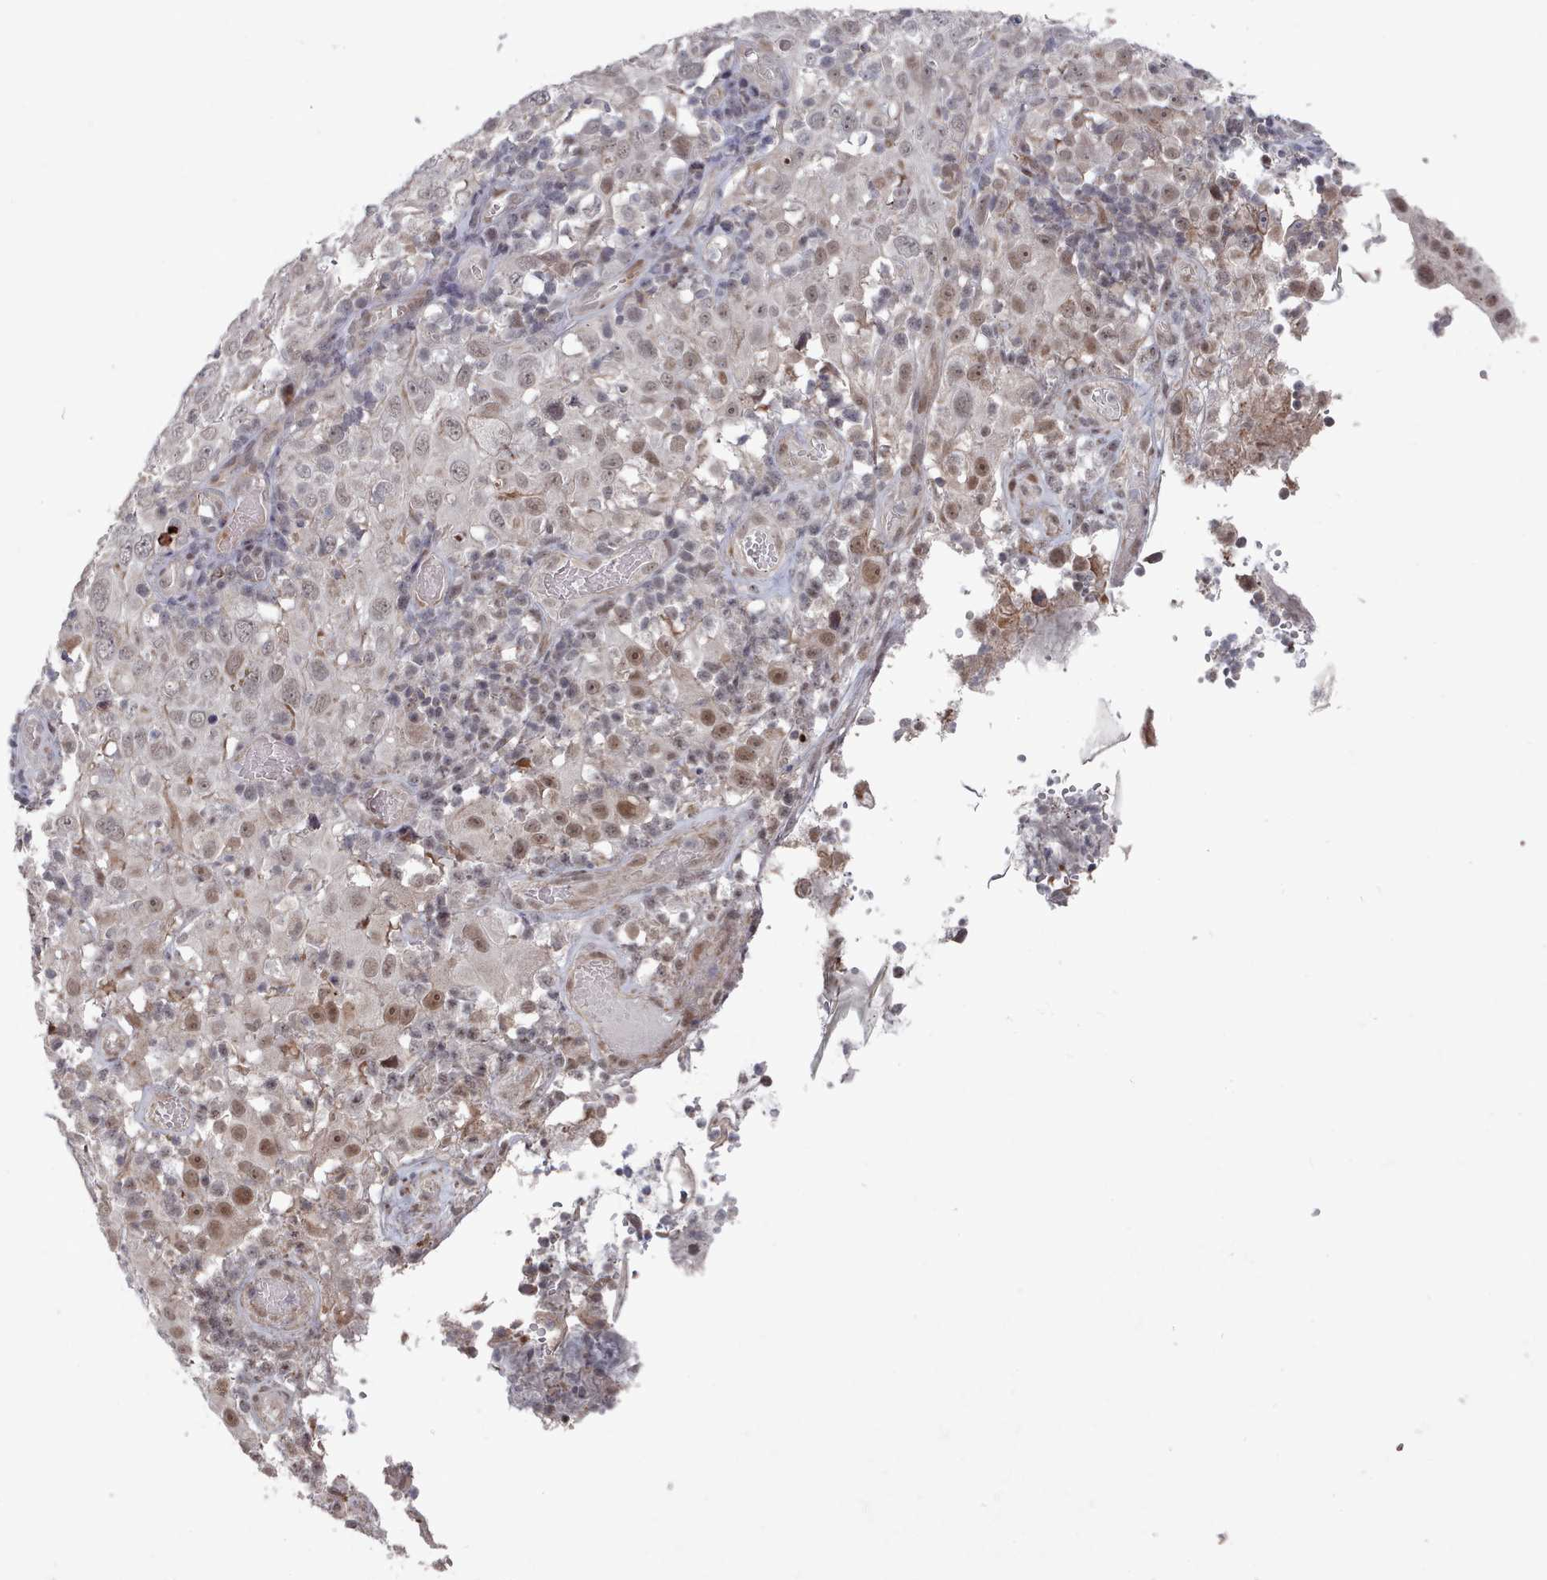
{"staining": {"intensity": "moderate", "quantity": "25%-75%", "location": "nuclear"}, "tissue": "cervical cancer", "cell_type": "Tumor cells", "image_type": "cancer", "snomed": [{"axis": "morphology", "description": "Squamous cell carcinoma, NOS"}, {"axis": "topography", "description": "Cervix"}], "caption": "Cervical cancer tissue displays moderate nuclear staining in approximately 25%-75% of tumor cells, visualized by immunohistochemistry. Nuclei are stained in blue.", "gene": "CPSF4", "patient": {"sex": "female", "age": 46}}